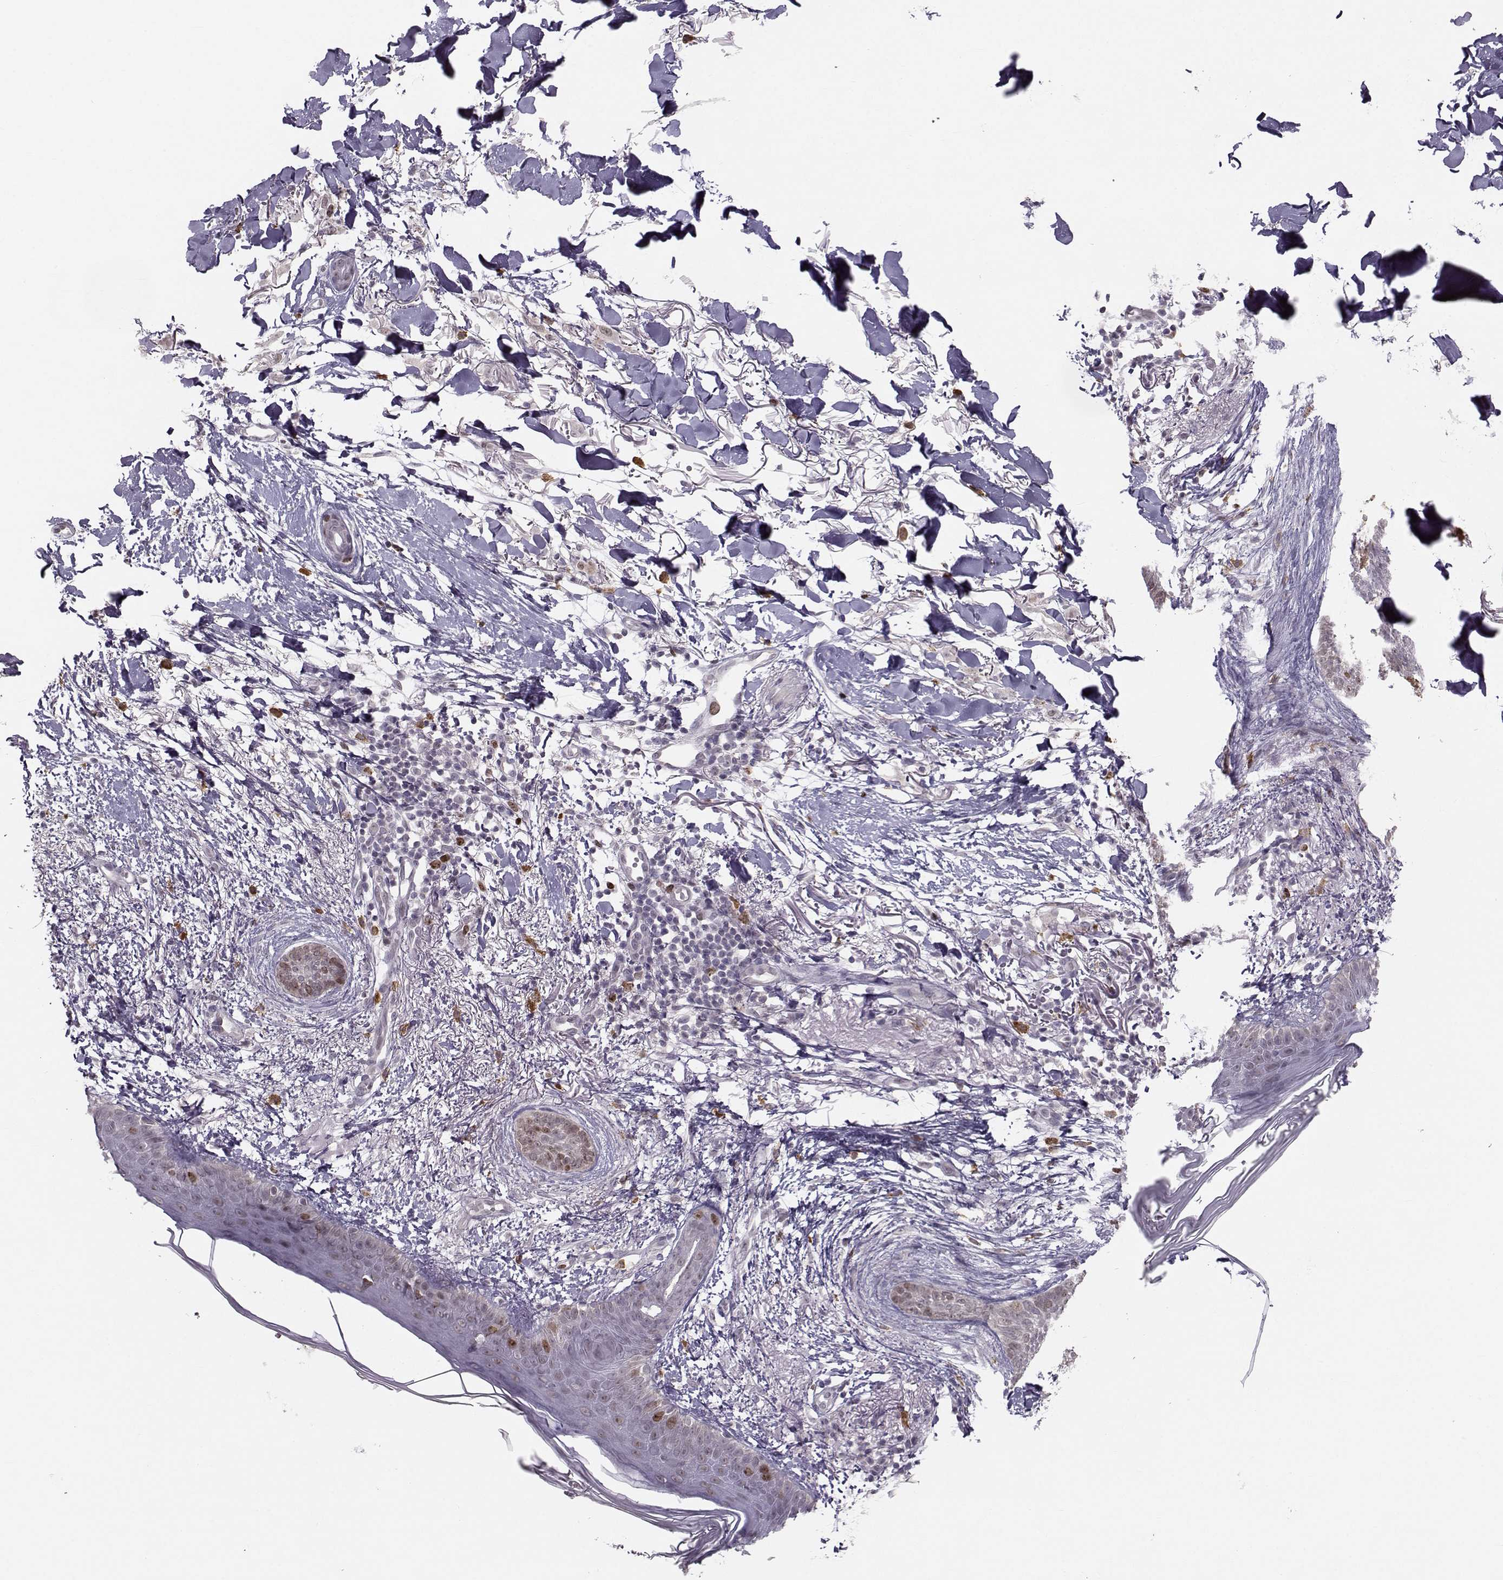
{"staining": {"intensity": "moderate", "quantity": "<25%", "location": "nuclear"}, "tissue": "skin cancer", "cell_type": "Tumor cells", "image_type": "cancer", "snomed": [{"axis": "morphology", "description": "Normal tissue, NOS"}, {"axis": "morphology", "description": "Basal cell carcinoma"}, {"axis": "topography", "description": "Skin"}], "caption": "High-magnification brightfield microscopy of basal cell carcinoma (skin) stained with DAB (brown) and counterstained with hematoxylin (blue). tumor cells exhibit moderate nuclear expression is appreciated in approximately<25% of cells.", "gene": "LRP8", "patient": {"sex": "male", "age": 84}}